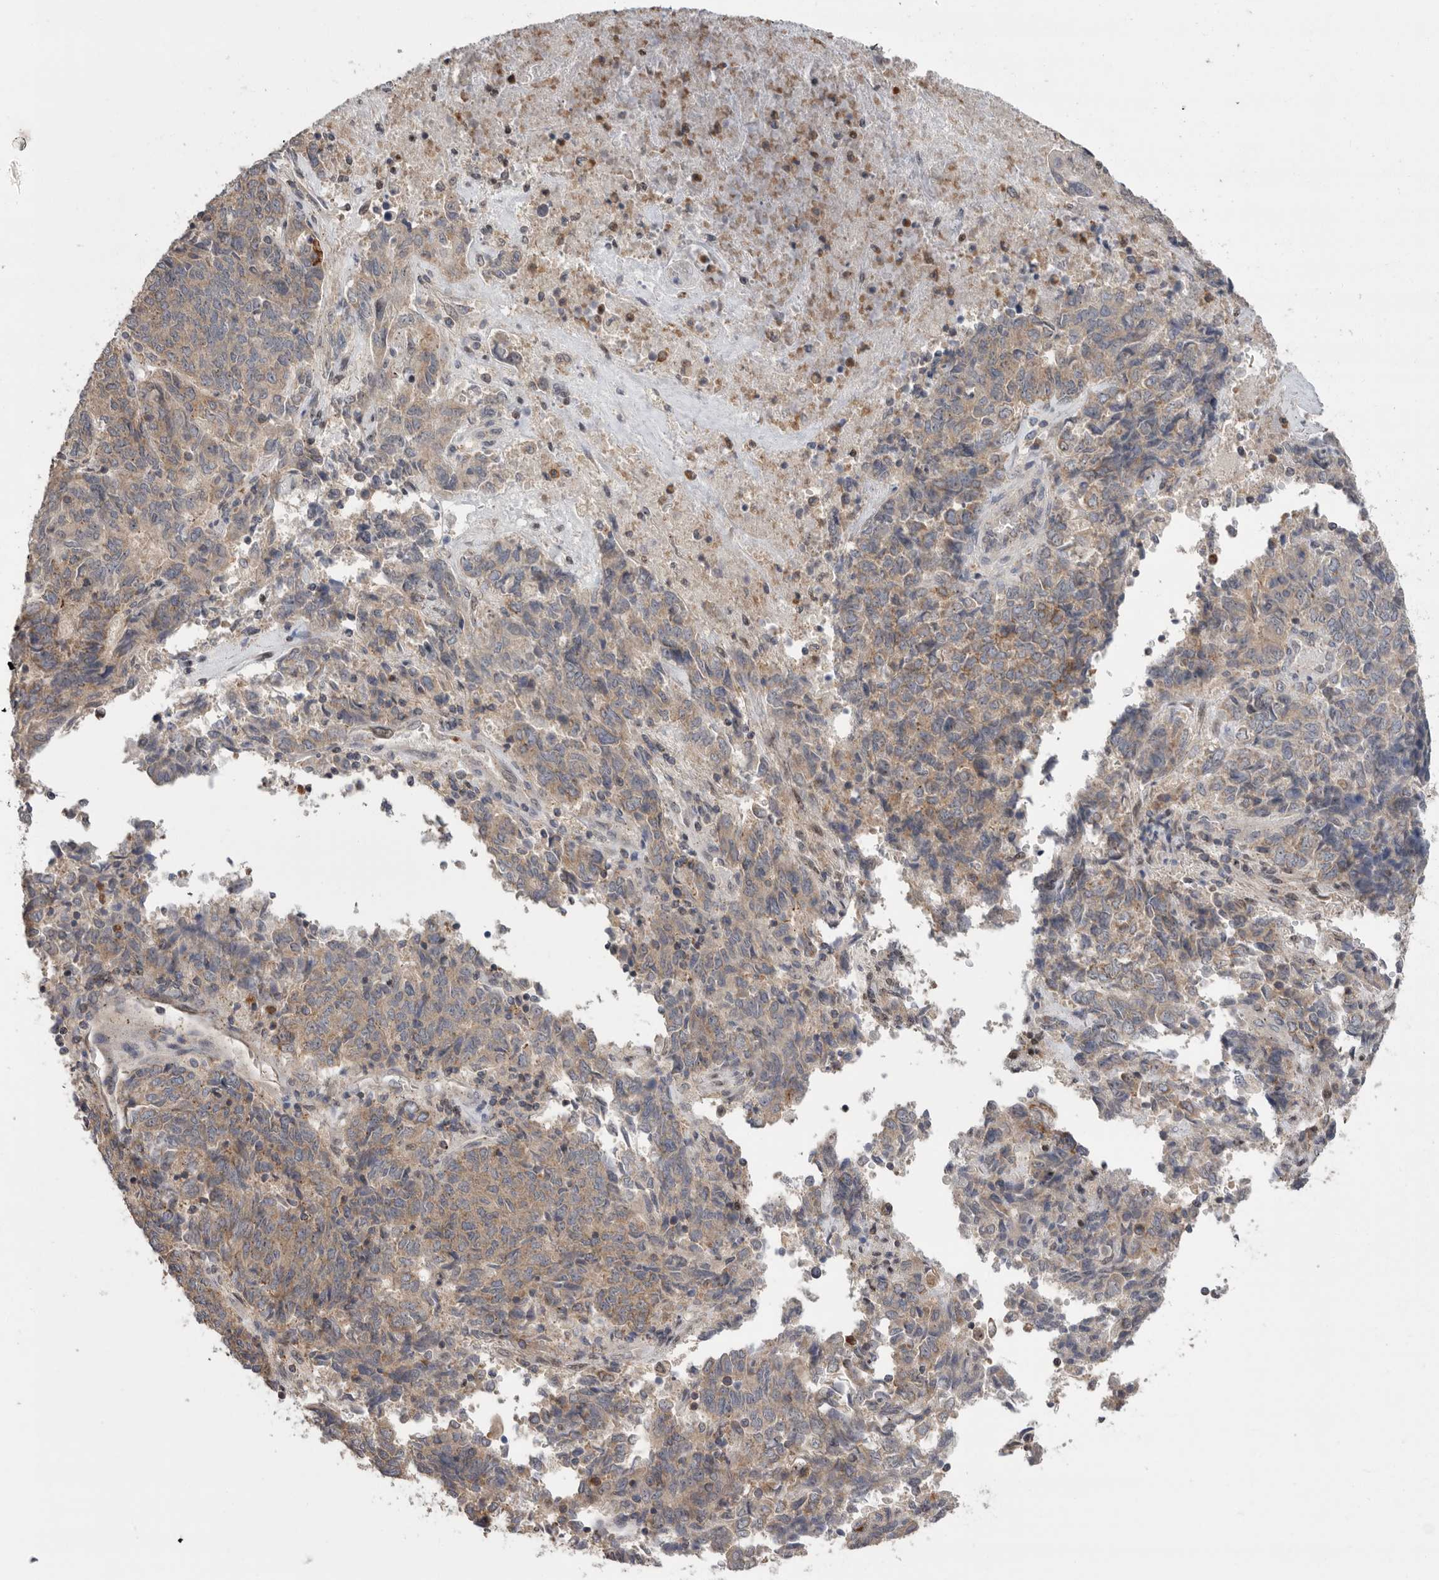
{"staining": {"intensity": "weak", "quantity": "25%-75%", "location": "cytoplasmic/membranous"}, "tissue": "endometrial cancer", "cell_type": "Tumor cells", "image_type": "cancer", "snomed": [{"axis": "morphology", "description": "Adenocarcinoma, NOS"}, {"axis": "topography", "description": "Endometrium"}], "caption": "This histopathology image exhibits immunohistochemistry staining of endometrial adenocarcinoma, with low weak cytoplasmic/membranous positivity in about 25%-75% of tumor cells.", "gene": "KLK5", "patient": {"sex": "female", "age": 80}}